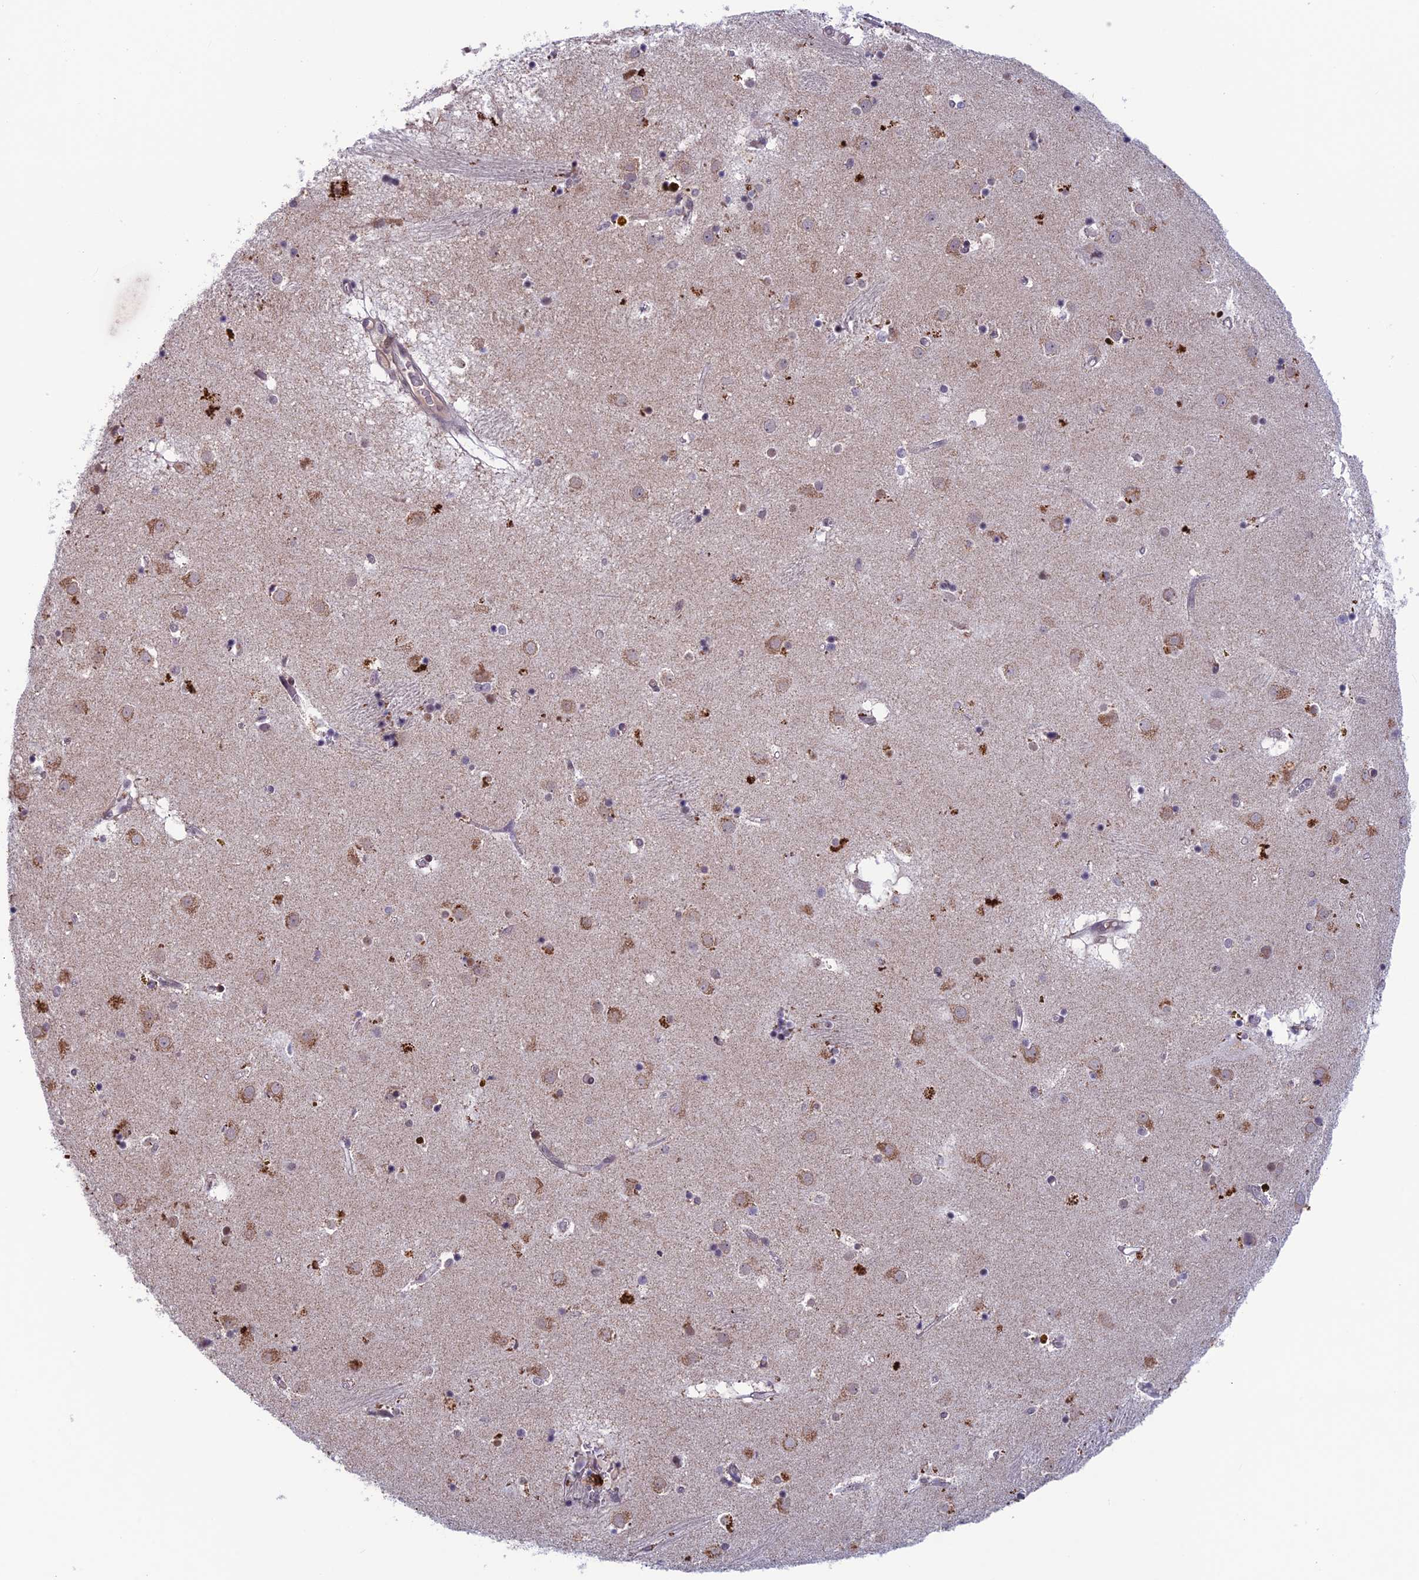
{"staining": {"intensity": "strong", "quantity": "<25%", "location": "cytoplasmic/membranous"}, "tissue": "caudate", "cell_type": "Glial cells", "image_type": "normal", "snomed": [{"axis": "morphology", "description": "Normal tissue, NOS"}, {"axis": "topography", "description": "Lateral ventricle wall"}], "caption": "Protein expression analysis of unremarkable caudate shows strong cytoplasmic/membranous staining in about <25% of glial cells.", "gene": "FKBPL", "patient": {"sex": "male", "age": 70}}